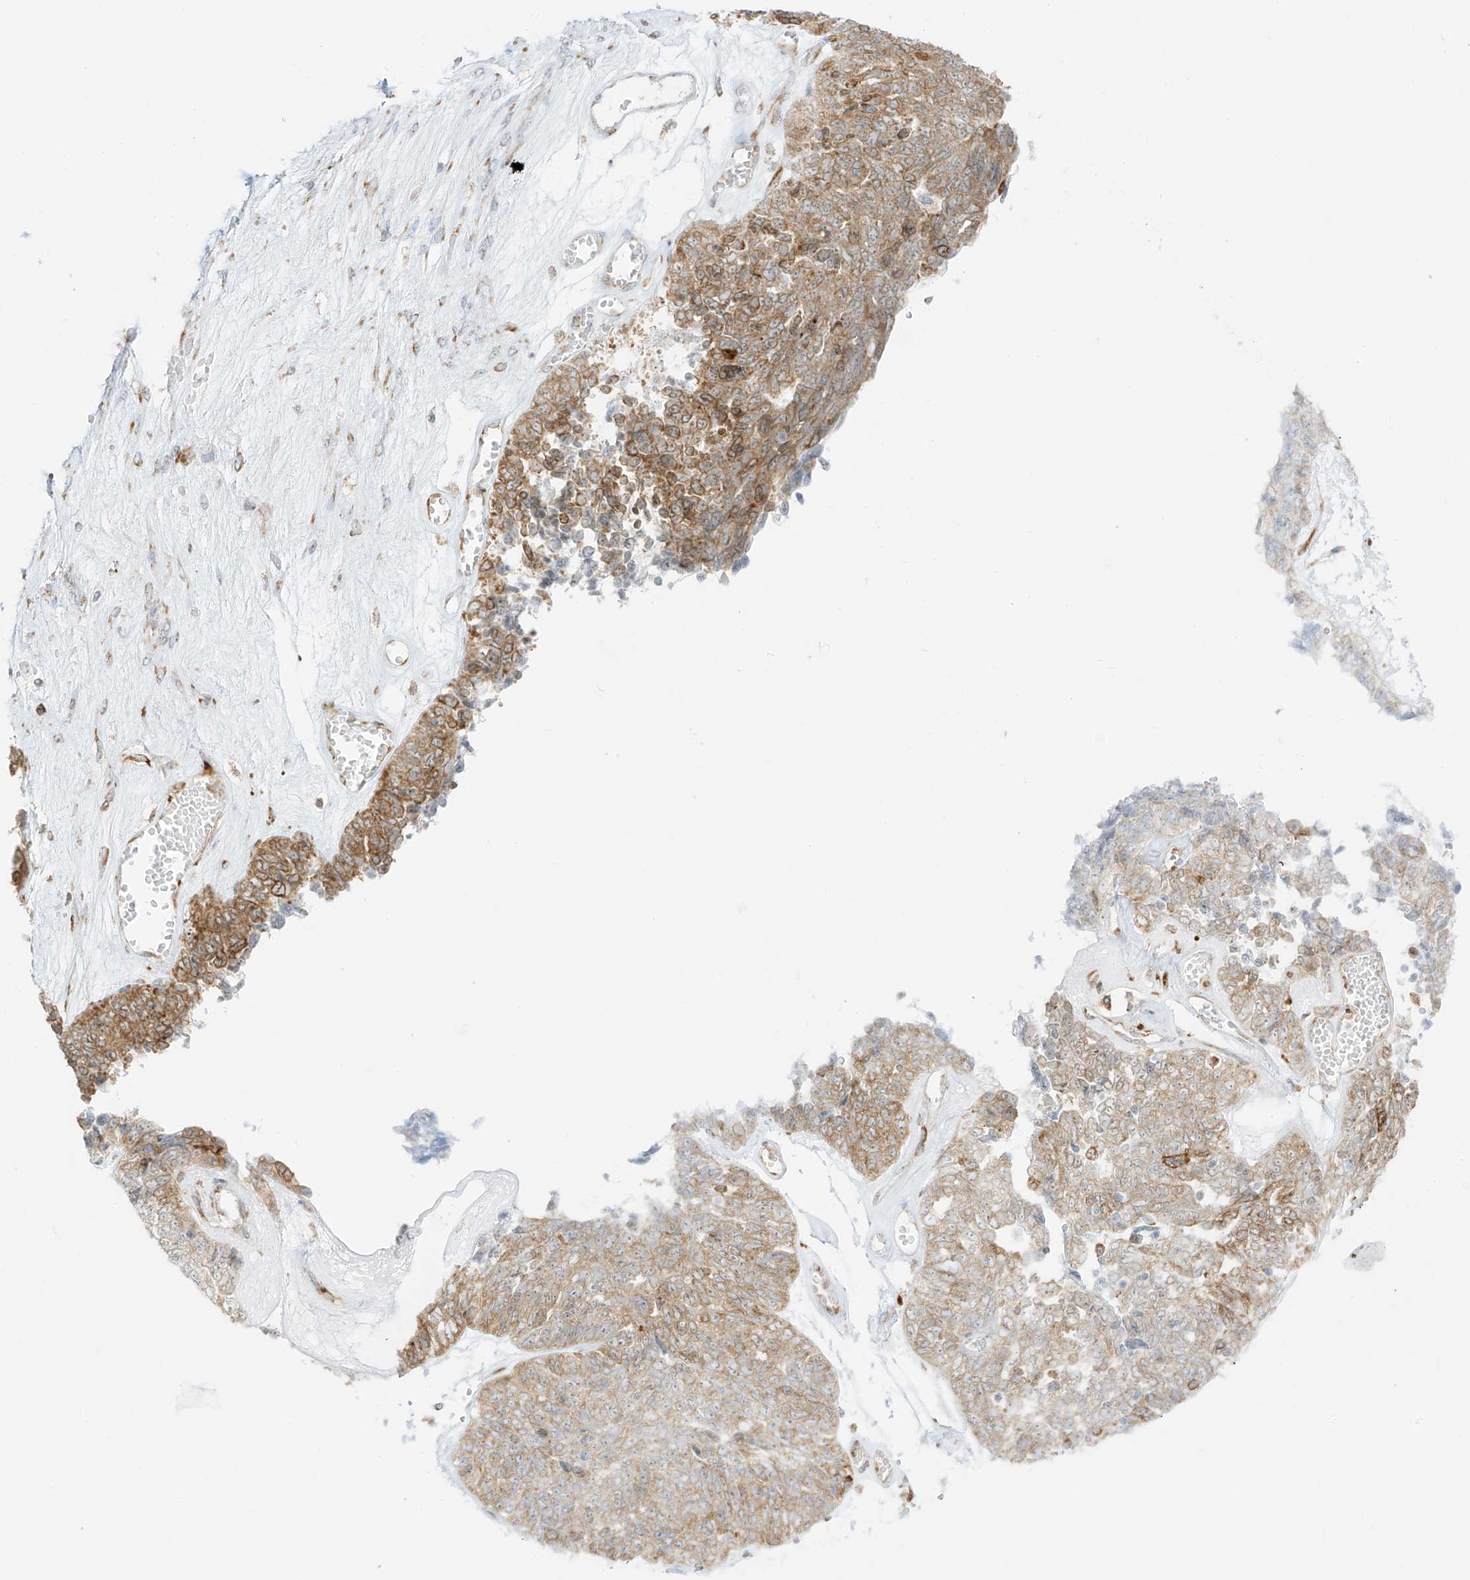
{"staining": {"intensity": "moderate", "quantity": "25%-75%", "location": "cytoplasmic/membranous"}, "tissue": "ovarian cancer", "cell_type": "Tumor cells", "image_type": "cancer", "snomed": [{"axis": "morphology", "description": "Cystadenocarcinoma, serous, NOS"}, {"axis": "topography", "description": "Ovary"}], "caption": "Ovarian cancer (serous cystadenocarcinoma) was stained to show a protein in brown. There is medium levels of moderate cytoplasmic/membranous staining in about 25%-75% of tumor cells. Using DAB (3,3'-diaminobenzidine) (brown) and hematoxylin (blue) stains, captured at high magnification using brightfield microscopy.", "gene": "LRRC59", "patient": {"sex": "female", "age": 79}}